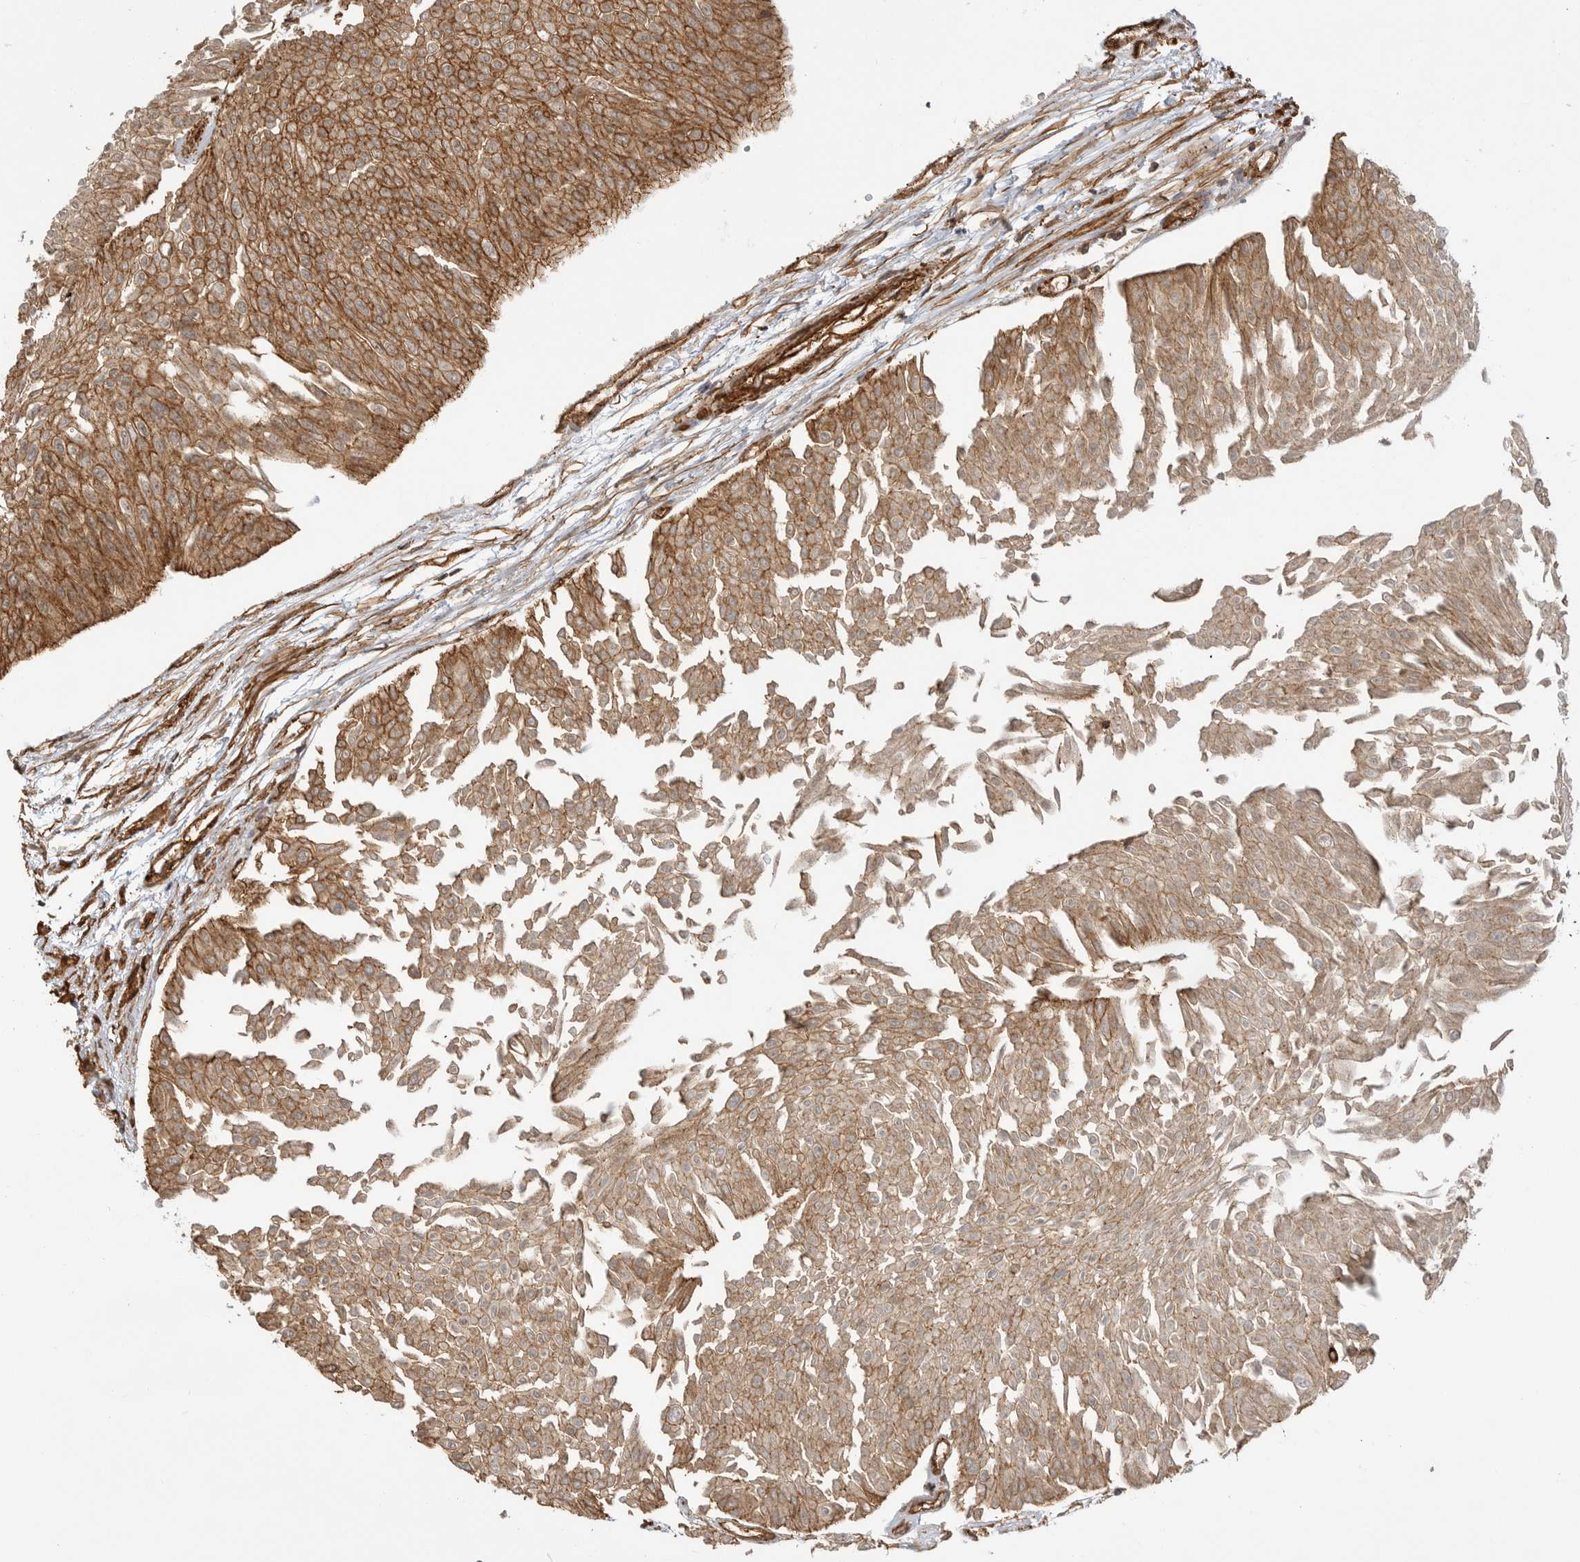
{"staining": {"intensity": "moderate", "quantity": ">75%", "location": "cytoplasmic/membranous"}, "tissue": "urothelial cancer", "cell_type": "Tumor cells", "image_type": "cancer", "snomed": [{"axis": "morphology", "description": "Urothelial carcinoma, Low grade"}, {"axis": "topography", "description": "Urinary bladder"}], "caption": "Brown immunohistochemical staining in human urothelial carcinoma (low-grade) displays moderate cytoplasmic/membranous staining in approximately >75% of tumor cells.", "gene": "GPATCH2", "patient": {"sex": "male", "age": 67}}